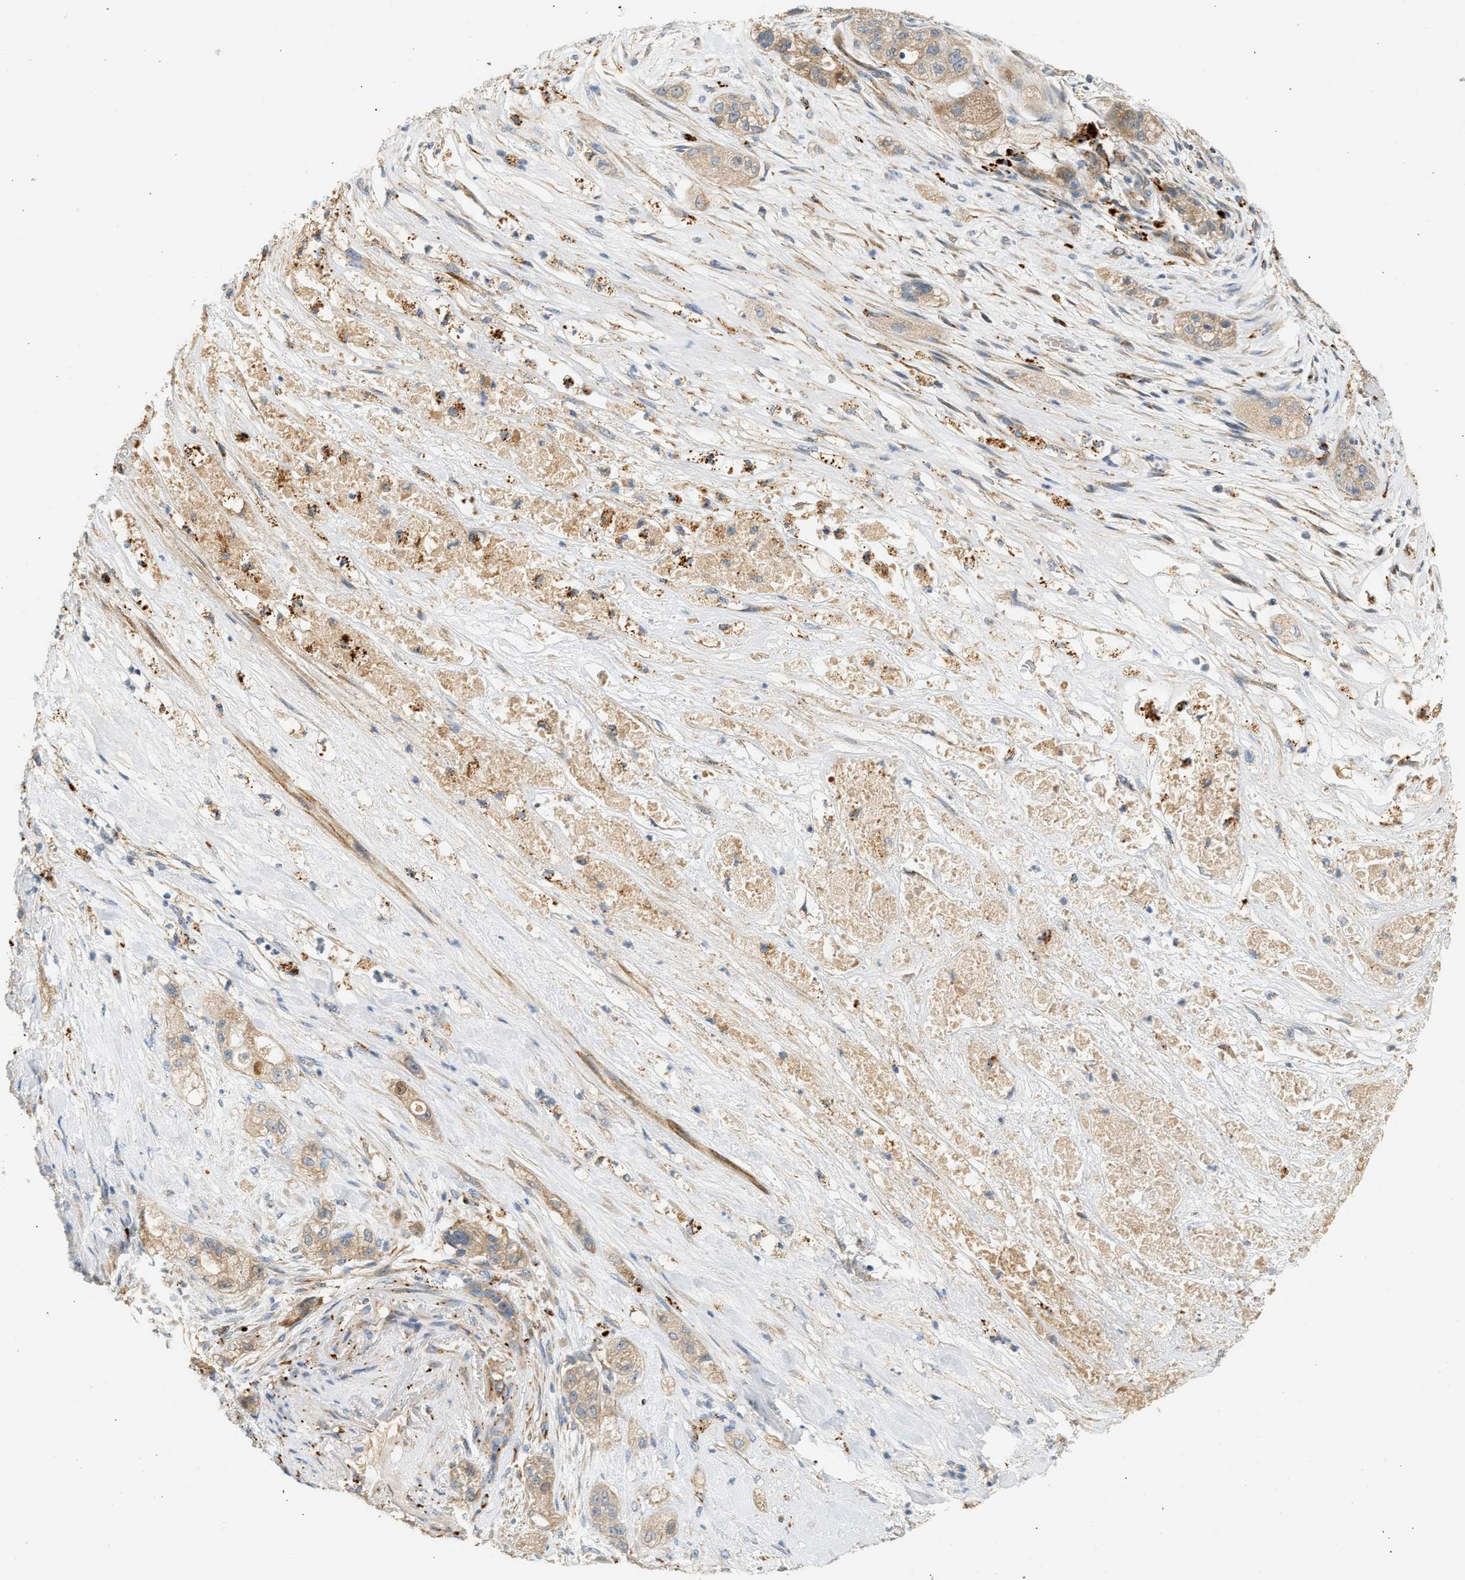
{"staining": {"intensity": "weak", "quantity": ">75%", "location": "cytoplasmic/membranous"}, "tissue": "pancreatic cancer", "cell_type": "Tumor cells", "image_type": "cancer", "snomed": [{"axis": "morphology", "description": "Adenocarcinoma, NOS"}, {"axis": "topography", "description": "Pancreas"}], "caption": "IHC staining of pancreatic adenocarcinoma, which exhibits low levels of weak cytoplasmic/membranous expression in approximately >75% of tumor cells indicating weak cytoplasmic/membranous protein positivity. The staining was performed using DAB (brown) for protein detection and nuclei were counterstained in hematoxylin (blue).", "gene": "ENTHD1", "patient": {"sex": "female", "age": 78}}